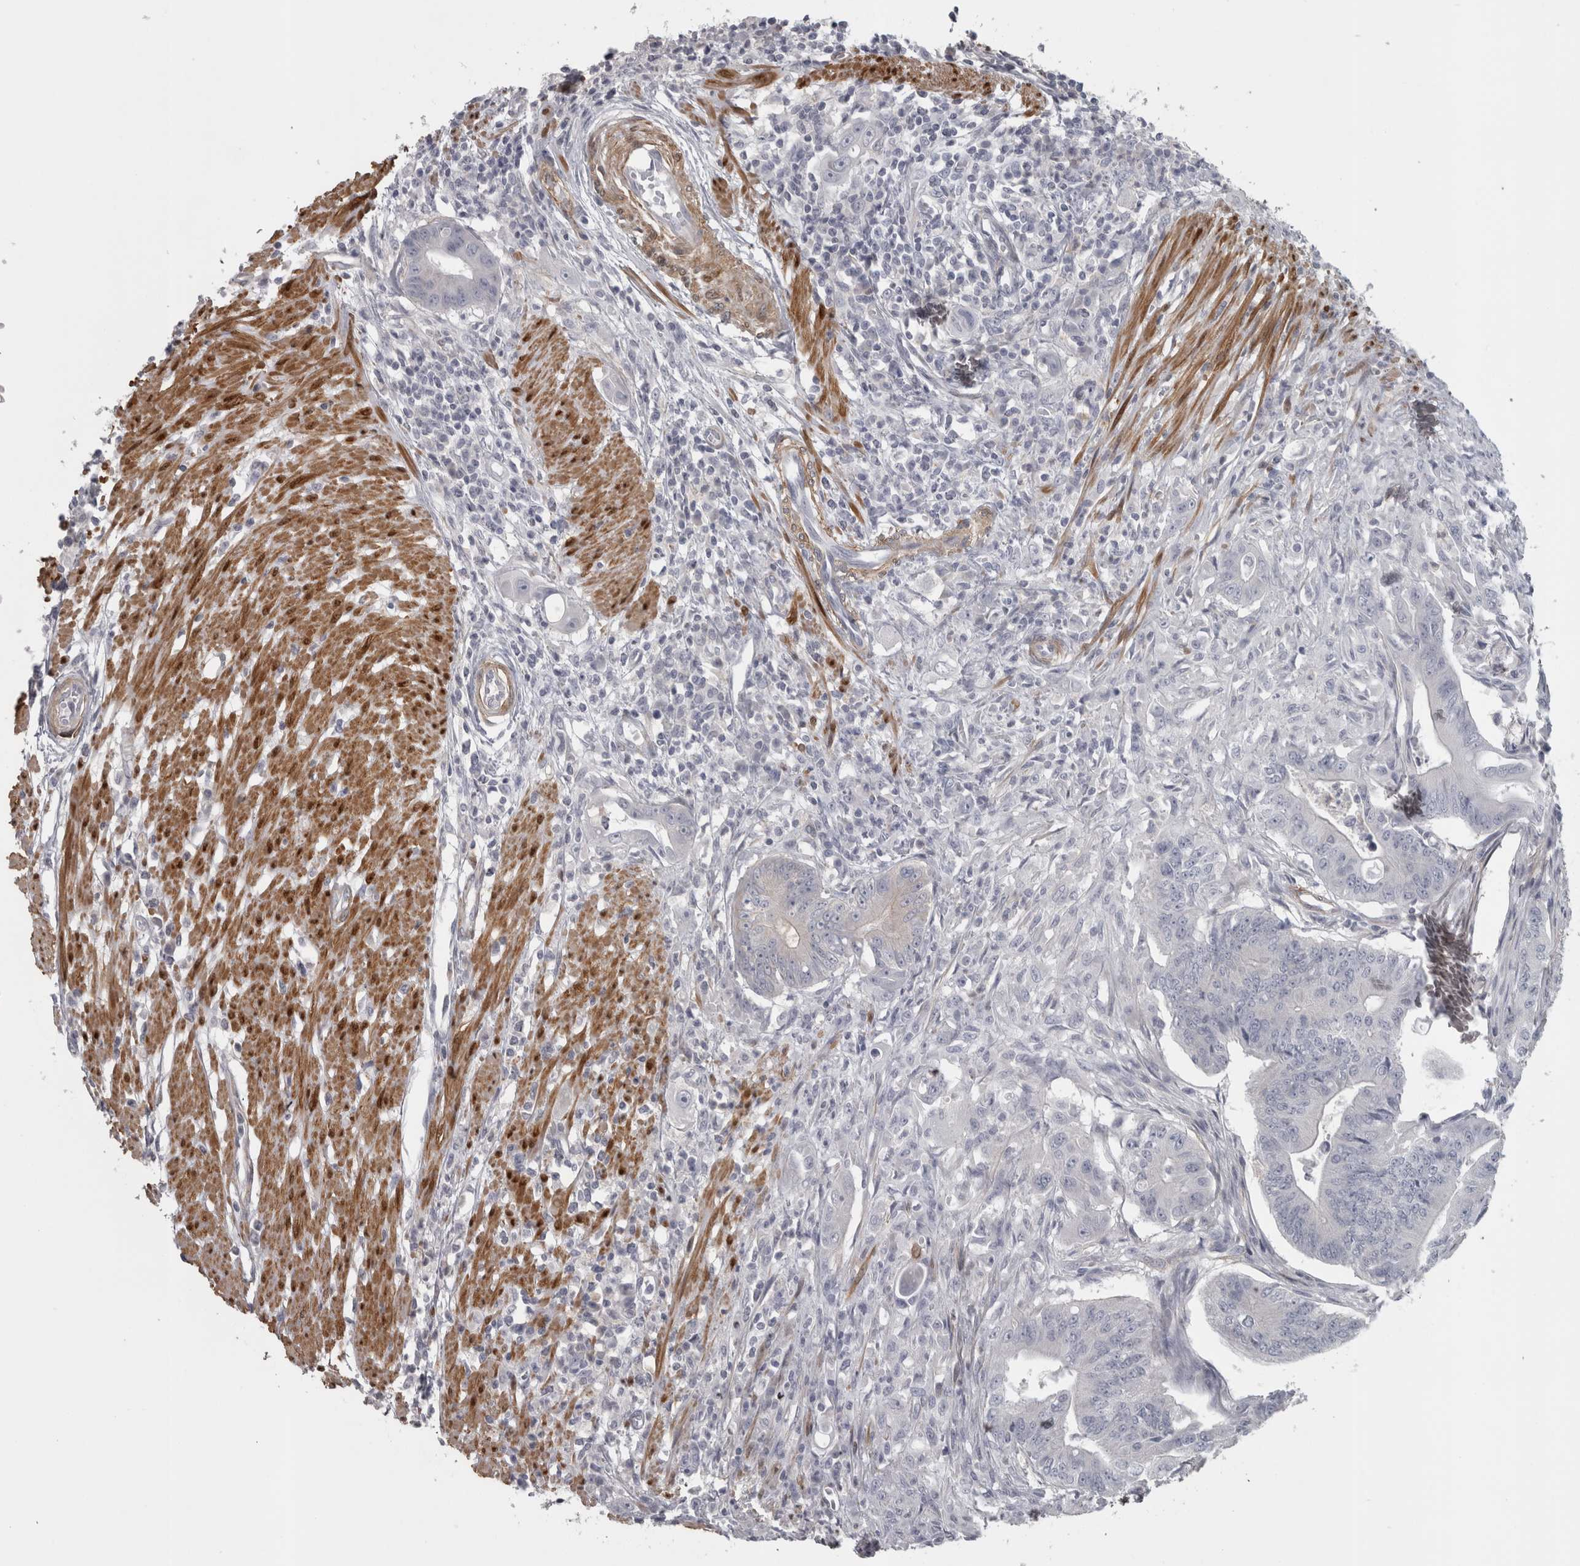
{"staining": {"intensity": "negative", "quantity": "none", "location": "none"}, "tissue": "colorectal cancer", "cell_type": "Tumor cells", "image_type": "cancer", "snomed": [{"axis": "morphology", "description": "Adenoma, NOS"}, {"axis": "morphology", "description": "Adenocarcinoma, NOS"}, {"axis": "topography", "description": "Colon"}], "caption": "The histopathology image shows no significant staining in tumor cells of colorectal cancer.", "gene": "PPP1R12B", "patient": {"sex": "male", "age": 79}}